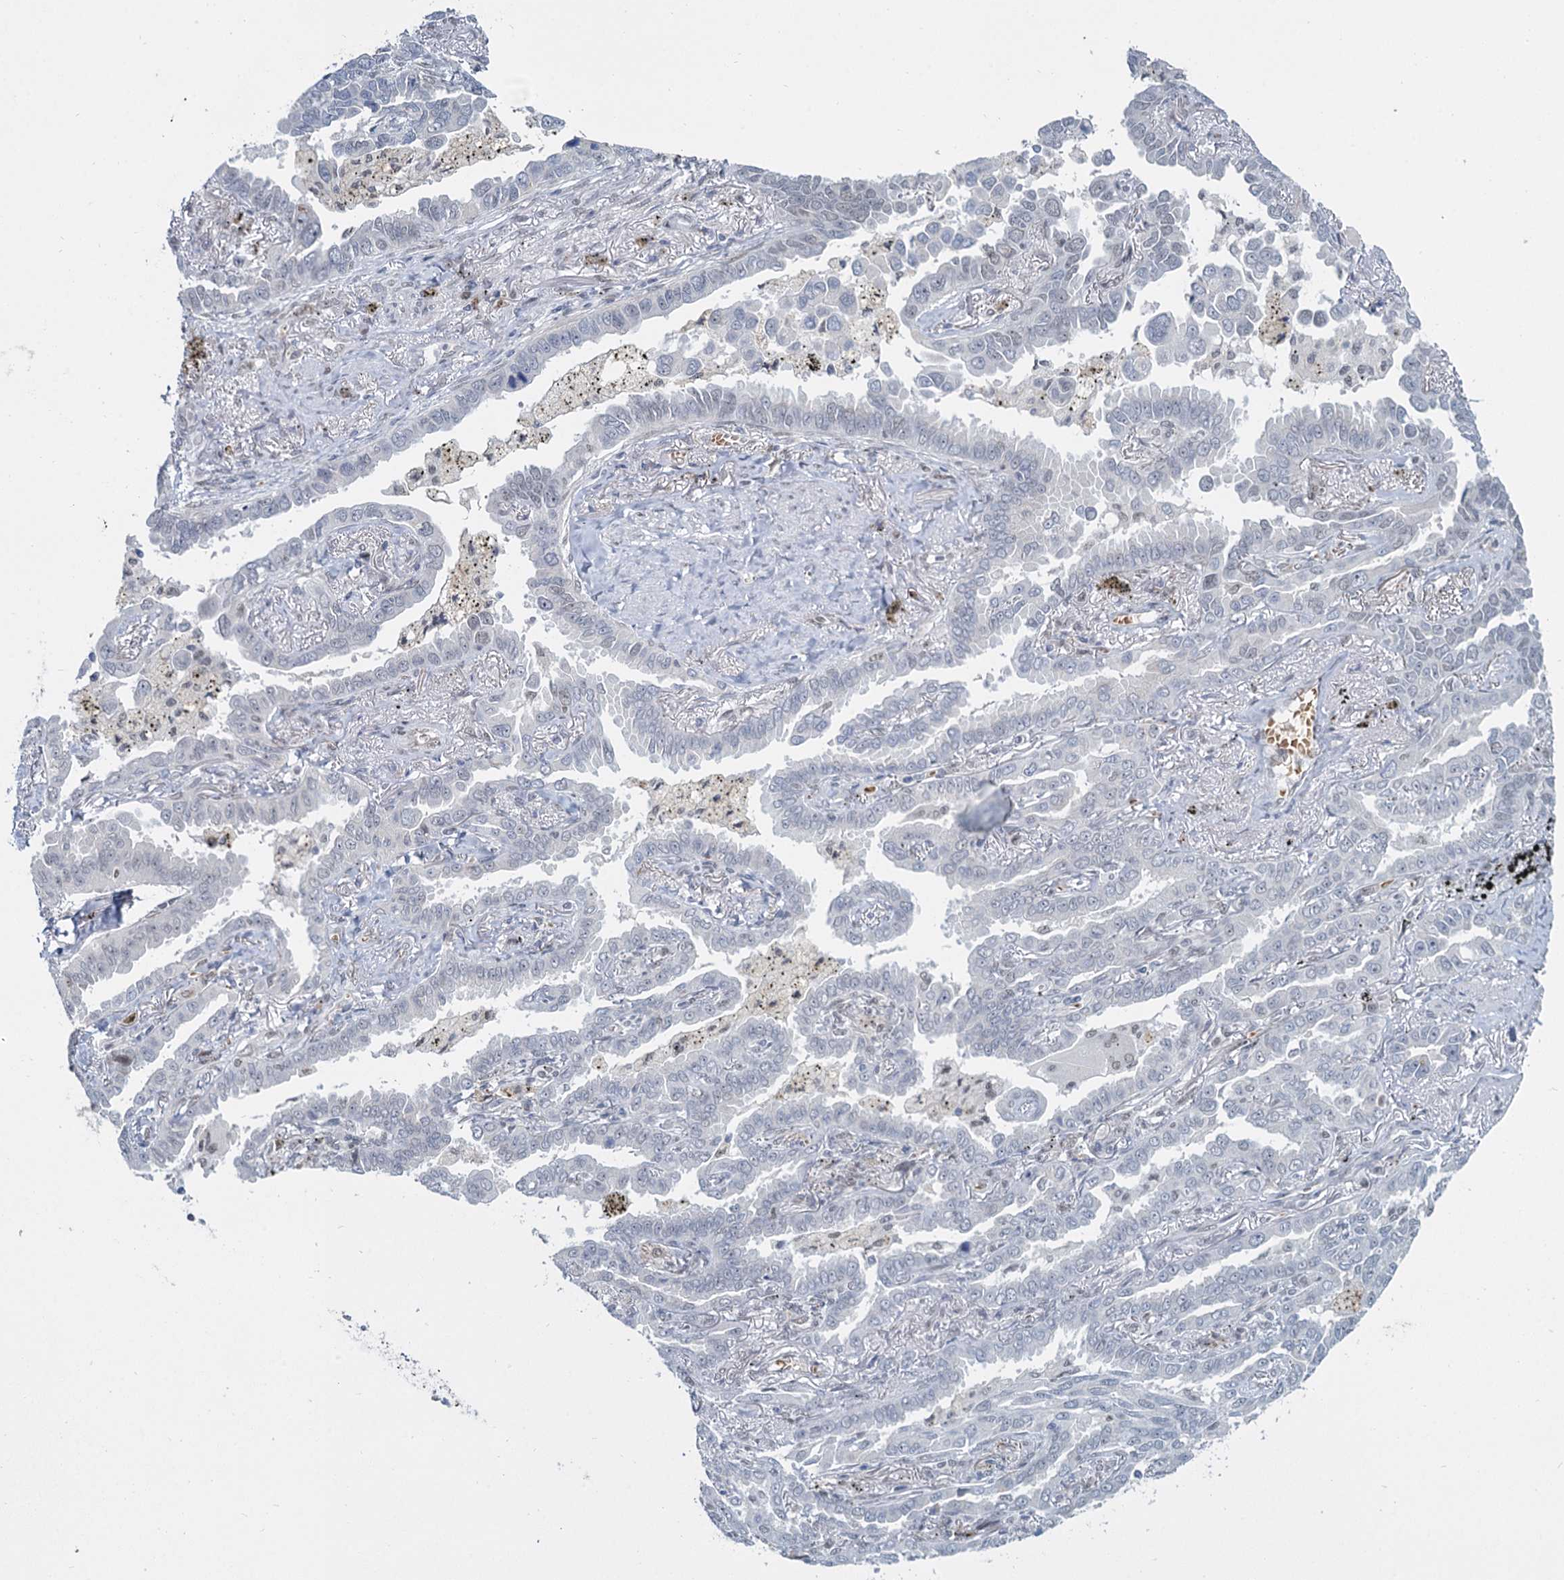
{"staining": {"intensity": "negative", "quantity": "none", "location": "none"}, "tissue": "lung cancer", "cell_type": "Tumor cells", "image_type": "cancer", "snomed": [{"axis": "morphology", "description": "Adenocarcinoma, NOS"}, {"axis": "topography", "description": "Lung"}], "caption": "Tumor cells are negative for protein expression in human lung cancer (adenocarcinoma).", "gene": "RPRD1A", "patient": {"sex": "male", "age": 67}}